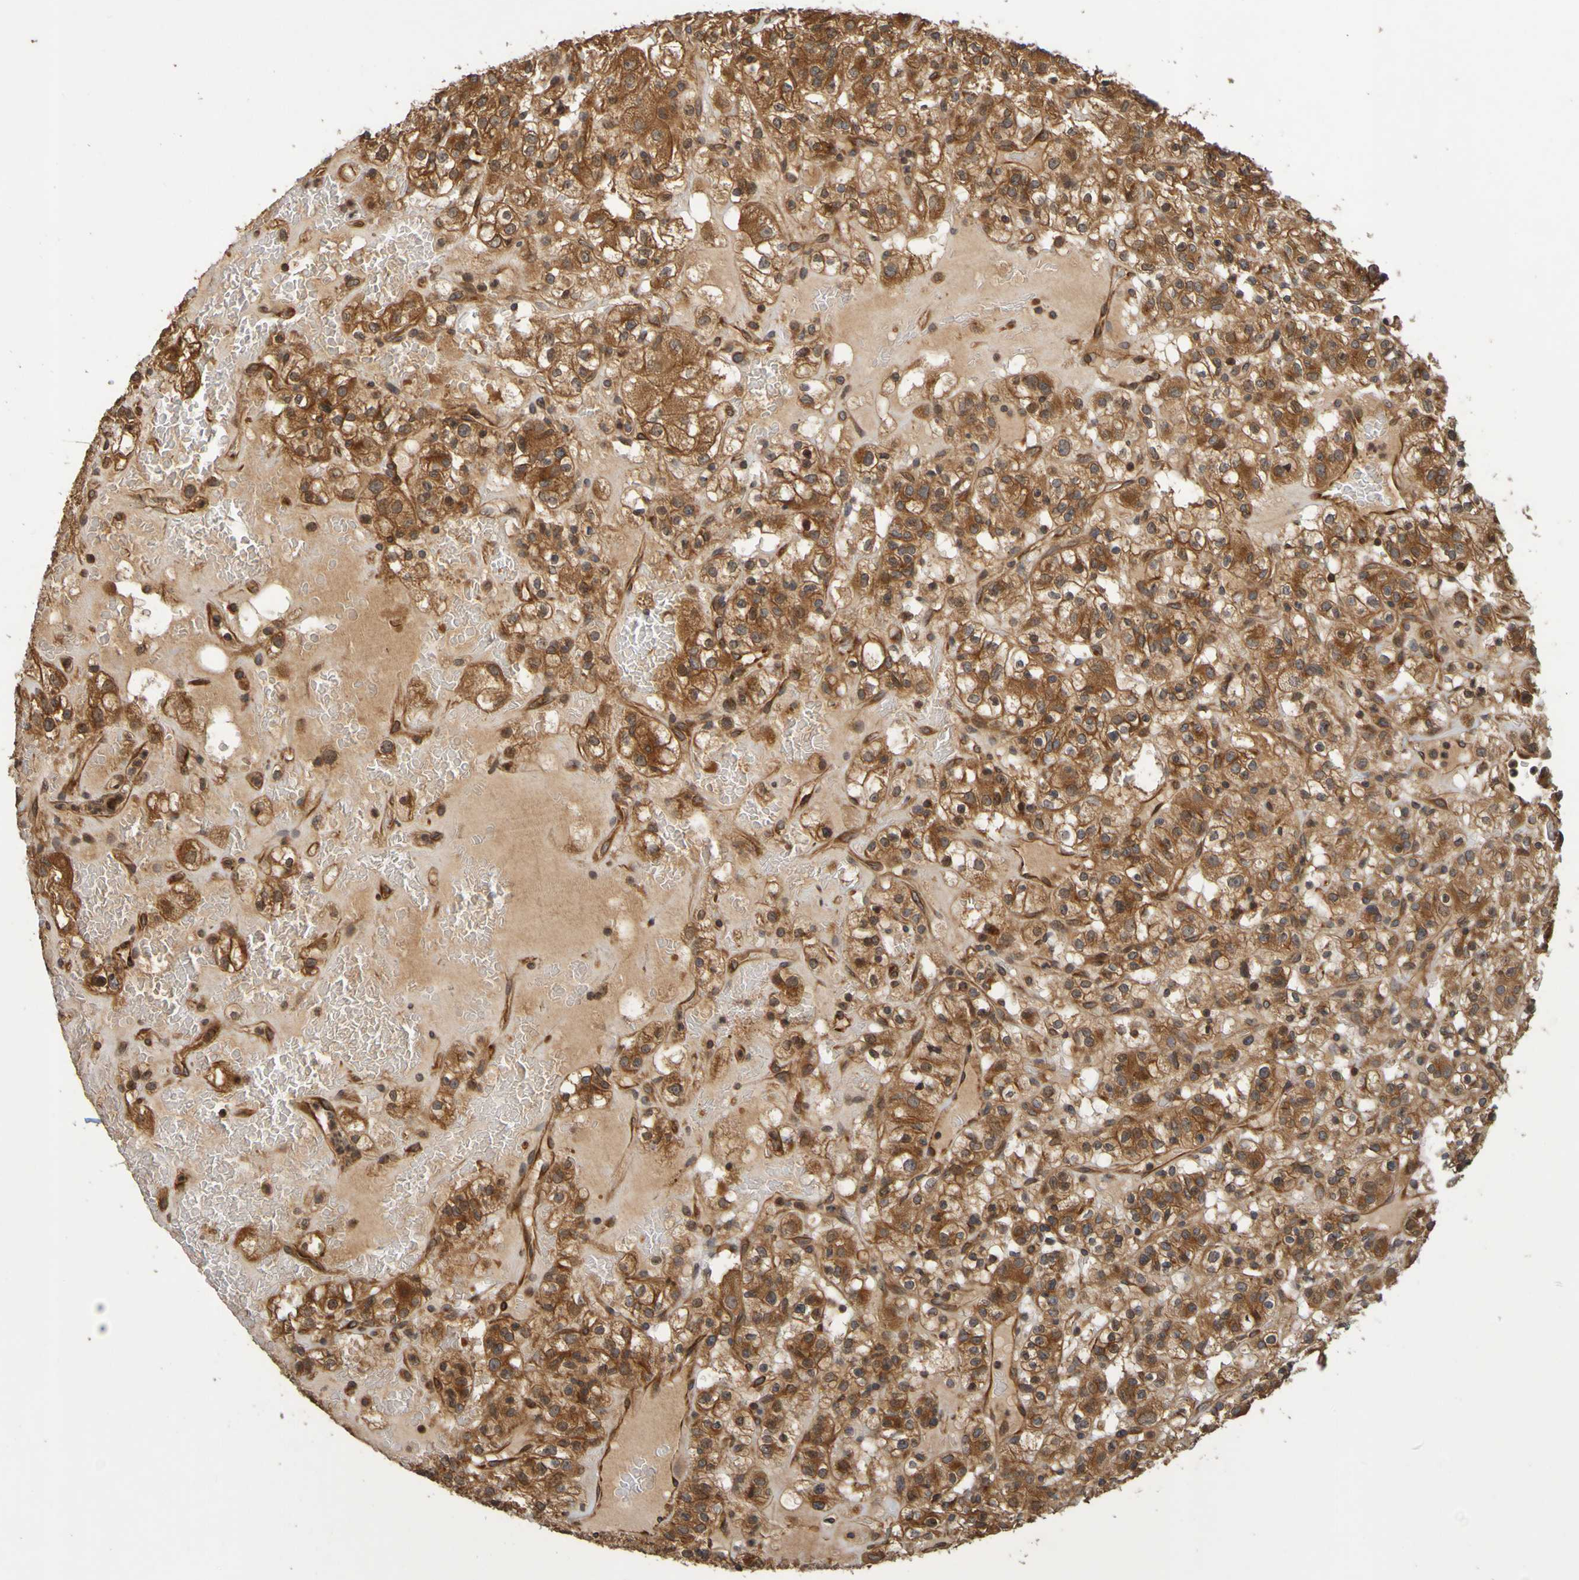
{"staining": {"intensity": "strong", "quantity": ">75%", "location": "cytoplasmic/membranous"}, "tissue": "renal cancer", "cell_type": "Tumor cells", "image_type": "cancer", "snomed": [{"axis": "morphology", "description": "Normal tissue, NOS"}, {"axis": "morphology", "description": "Adenocarcinoma, NOS"}, {"axis": "topography", "description": "Kidney"}], "caption": "This micrograph demonstrates immunohistochemistry (IHC) staining of human renal cancer (adenocarcinoma), with high strong cytoplasmic/membranous staining in approximately >75% of tumor cells.", "gene": "OCRL", "patient": {"sex": "female", "age": 72}}